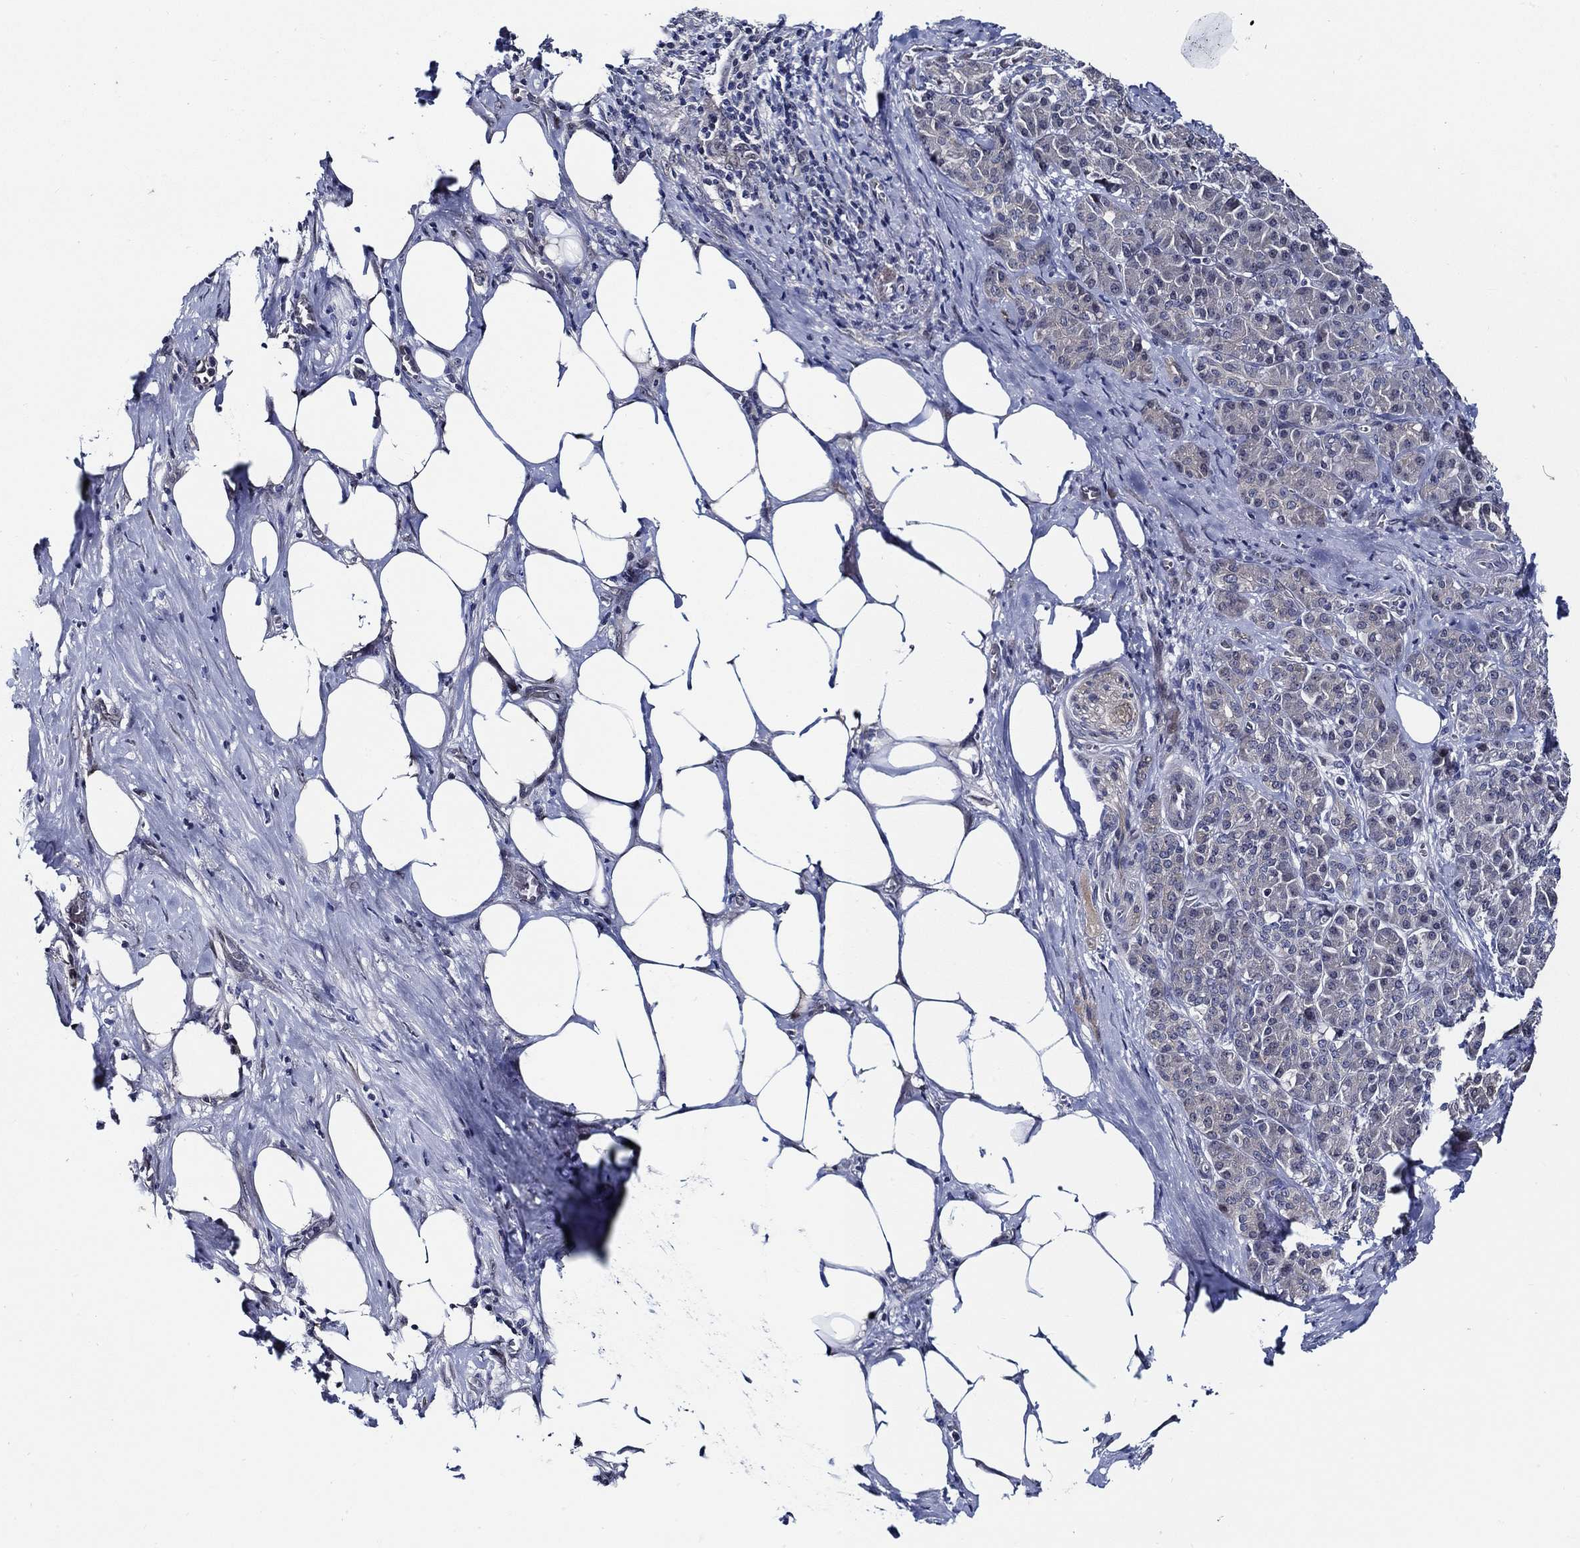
{"staining": {"intensity": "negative", "quantity": "none", "location": "none"}, "tissue": "pancreatic cancer", "cell_type": "Tumor cells", "image_type": "cancer", "snomed": [{"axis": "morphology", "description": "Adenocarcinoma, NOS"}, {"axis": "topography", "description": "Pancreas"}], "caption": "This is a photomicrograph of immunohistochemistry staining of adenocarcinoma (pancreatic), which shows no staining in tumor cells.", "gene": "C8orf48", "patient": {"sex": "male", "age": 57}}